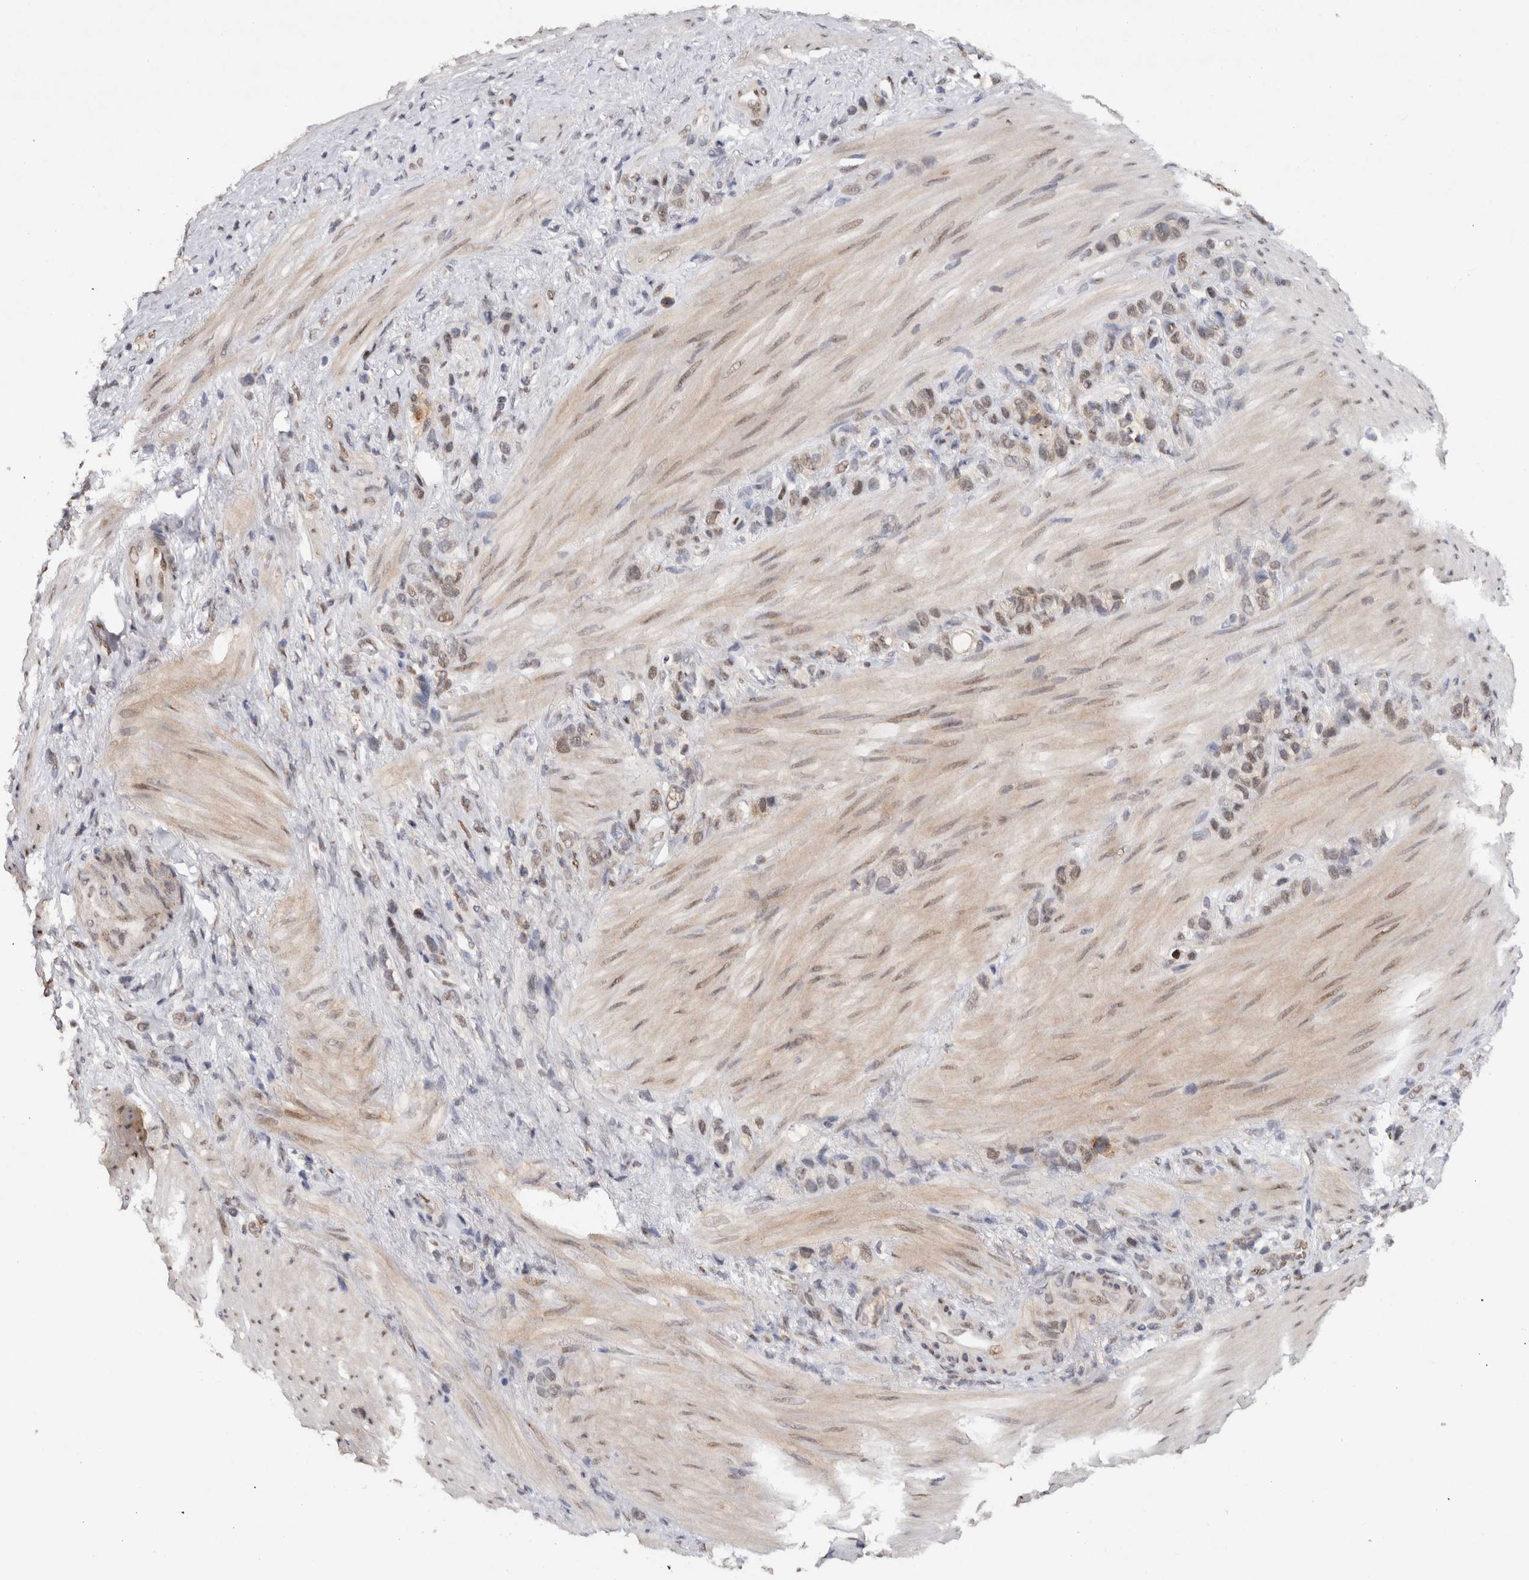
{"staining": {"intensity": "weak", "quantity": "25%-75%", "location": "nuclear"}, "tissue": "stomach cancer", "cell_type": "Tumor cells", "image_type": "cancer", "snomed": [{"axis": "morphology", "description": "Adenocarcinoma, NOS"}, {"axis": "morphology", "description": "Adenocarcinoma, High grade"}, {"axis": "topography", "description": "Stomach, upper"}, {"axis": "topography", "description": "Stomach, lower"}], "caption": "Stomach cancer (adenocarcinoma (high-grade)) stained for a protein (brown) displays weak nuclear positive staining in about 25%-75% of tumor cells.", "gene": "RPS6KA2", "patient": {"sex": "female", "age": 65}}